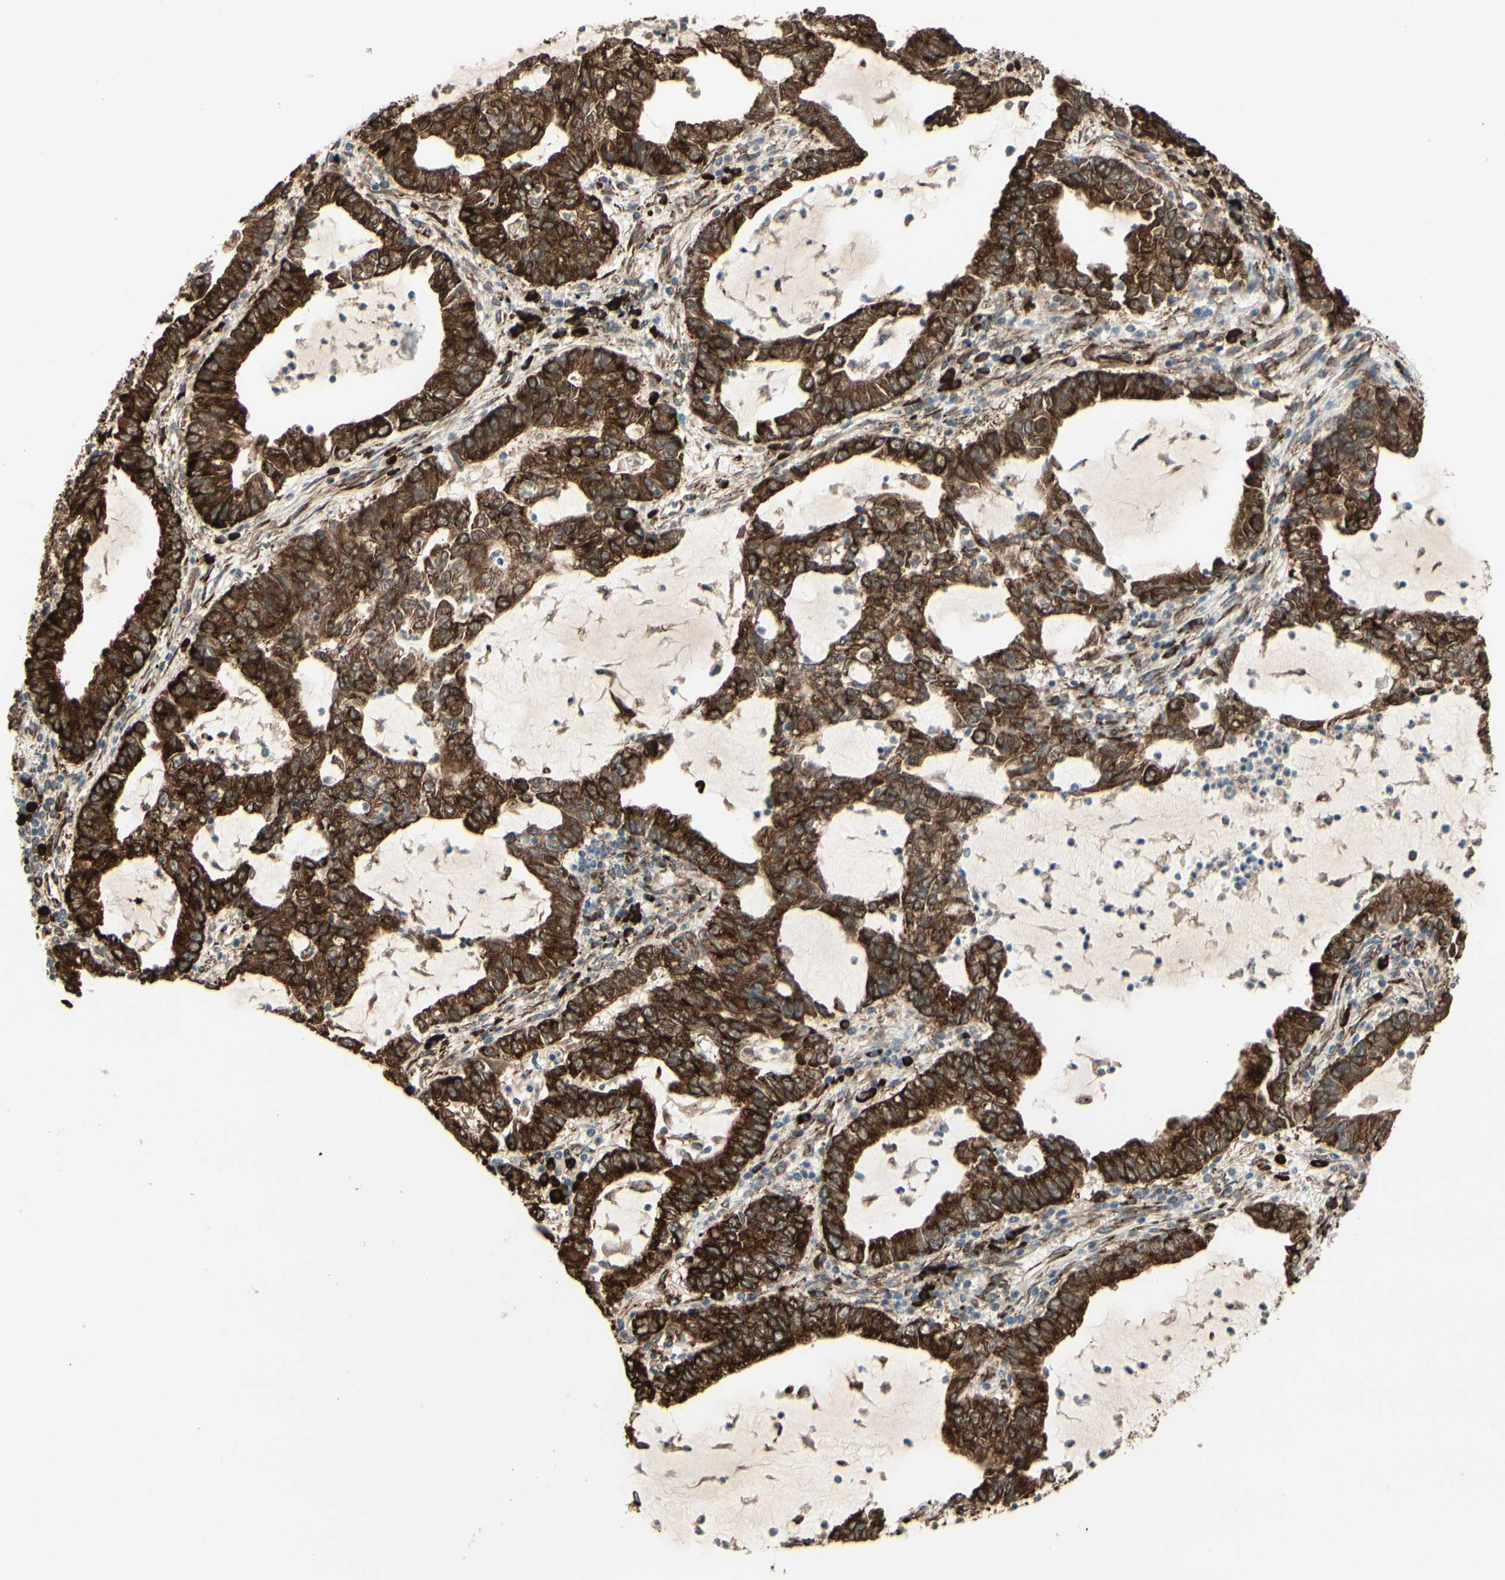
{"staining": {"intensity": "strong", "quantity": ">75%", "location": "cytoplasmic/membranous"}, "tissue": "lung cancer", "cell_type": "Tumor cells", "image_type": "cancer", "snomed": [{"axis": "morphology", "description": "Adenocarcinoma, NOS"}, {"axis": "topography", "description": "Lung"}], "caption": "High-power microscopy captured an immunohistochemistry (IHC) histopathology image of lung adenocarcinoma, revealing strong cytoplasmic/membranous staining in approximately >75% of tumor cells.", "gene": "RRBP1", "patient": {"sex": "female", "age": 51}}